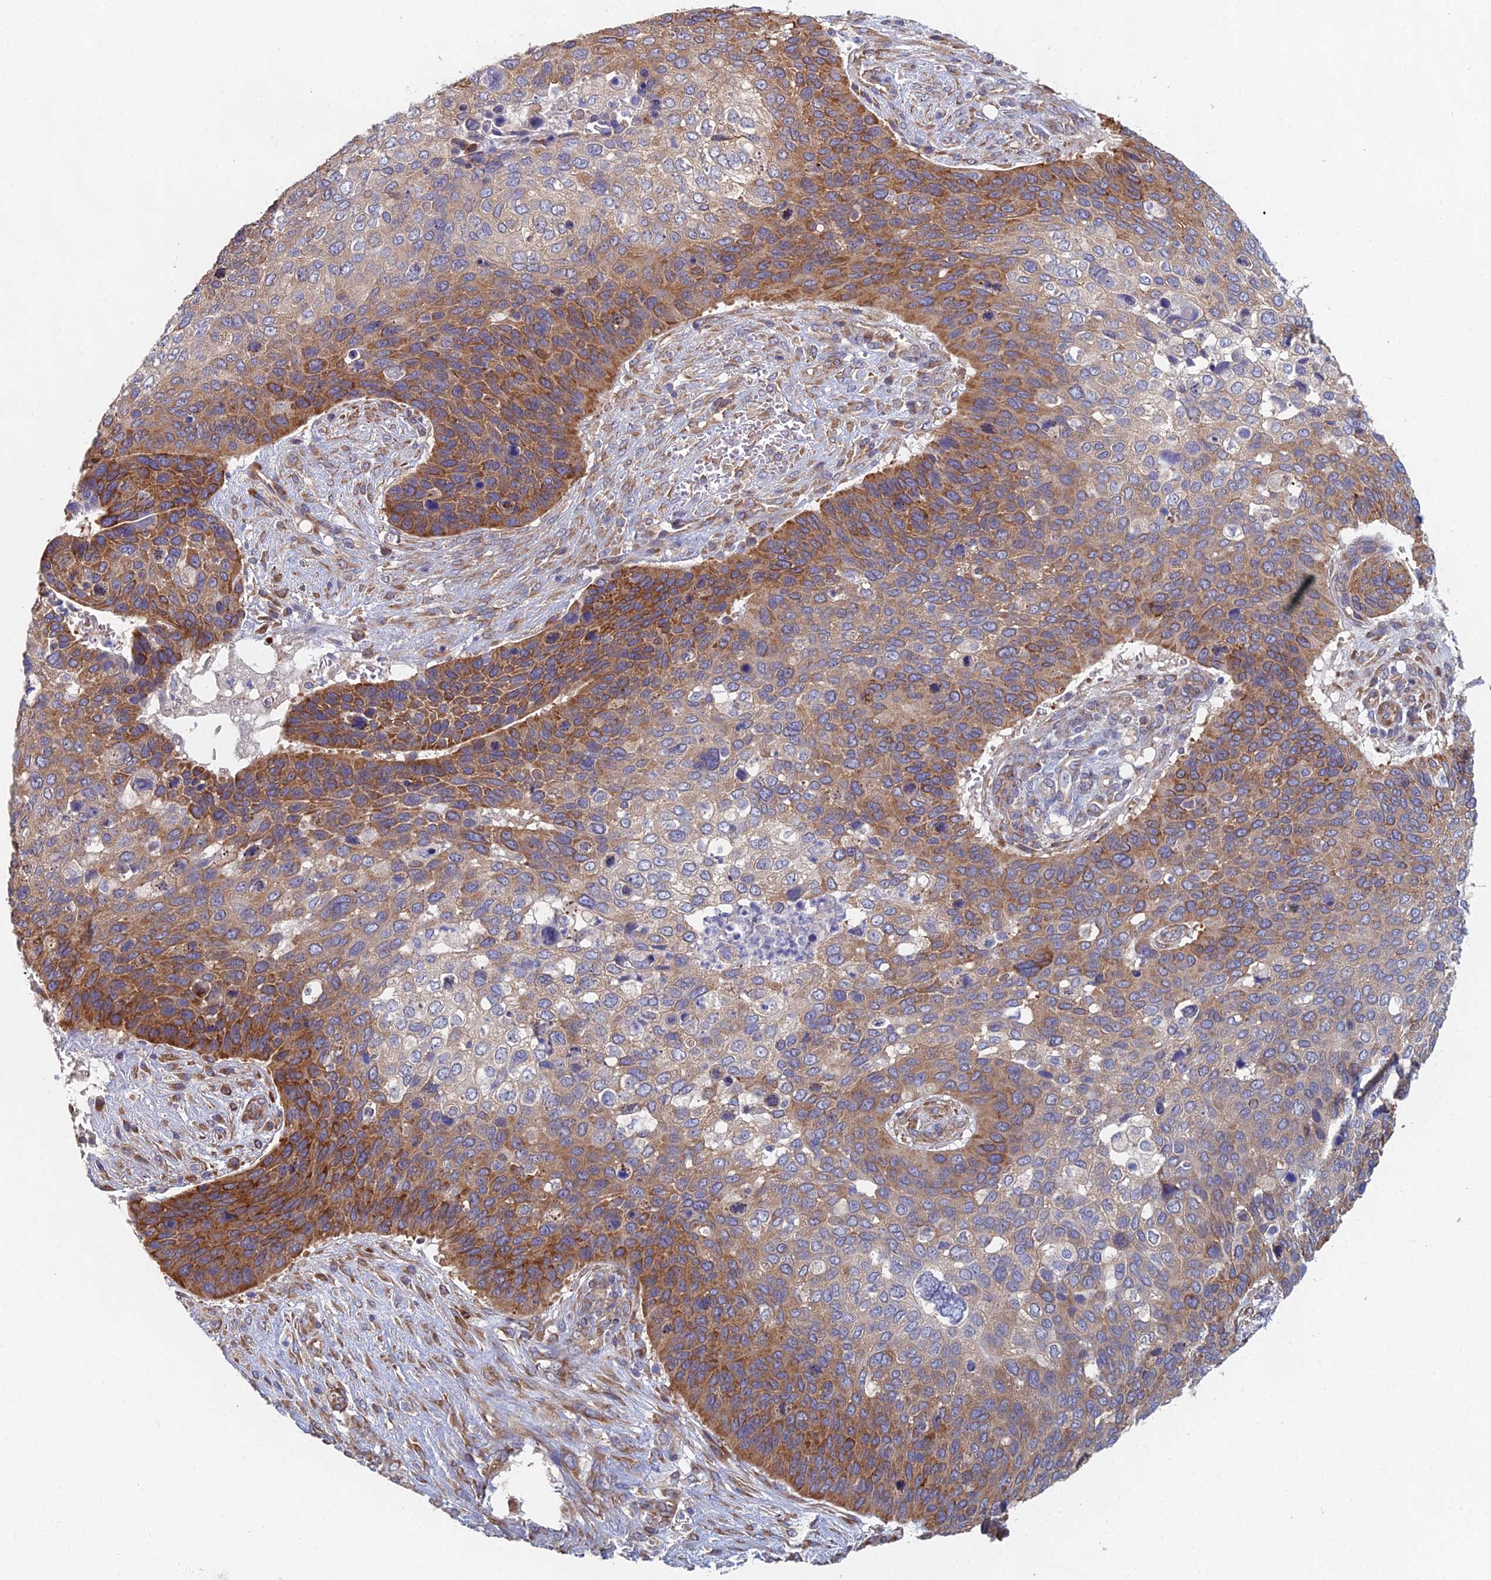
{"staining": {"intensity": "strong", "quantity": "25%-75%", "location": "cytoplasmic/membranous"}, "tissue": "skin cancer", "cell_type": "Tumor cells", "image_type": "cancer", "snomed": [{"axis": "morphology", "description": "Basal cell carcinoma"}, {"axis": "topography", "description": "Skin"}], "caption": "Immunohistochemistry micrograph of neoplastic tissue: human skin basal cell carcinoma stained using immunohistochemistry (IHC) shows high levels of strong protein expression localized specifically in the cytoplasmic/membranous of tumor cells, appearing as a cytoplasmic/membranous brown color.", "gene": "ELOF1", "patient": {"sex": "female", "age": 74}}